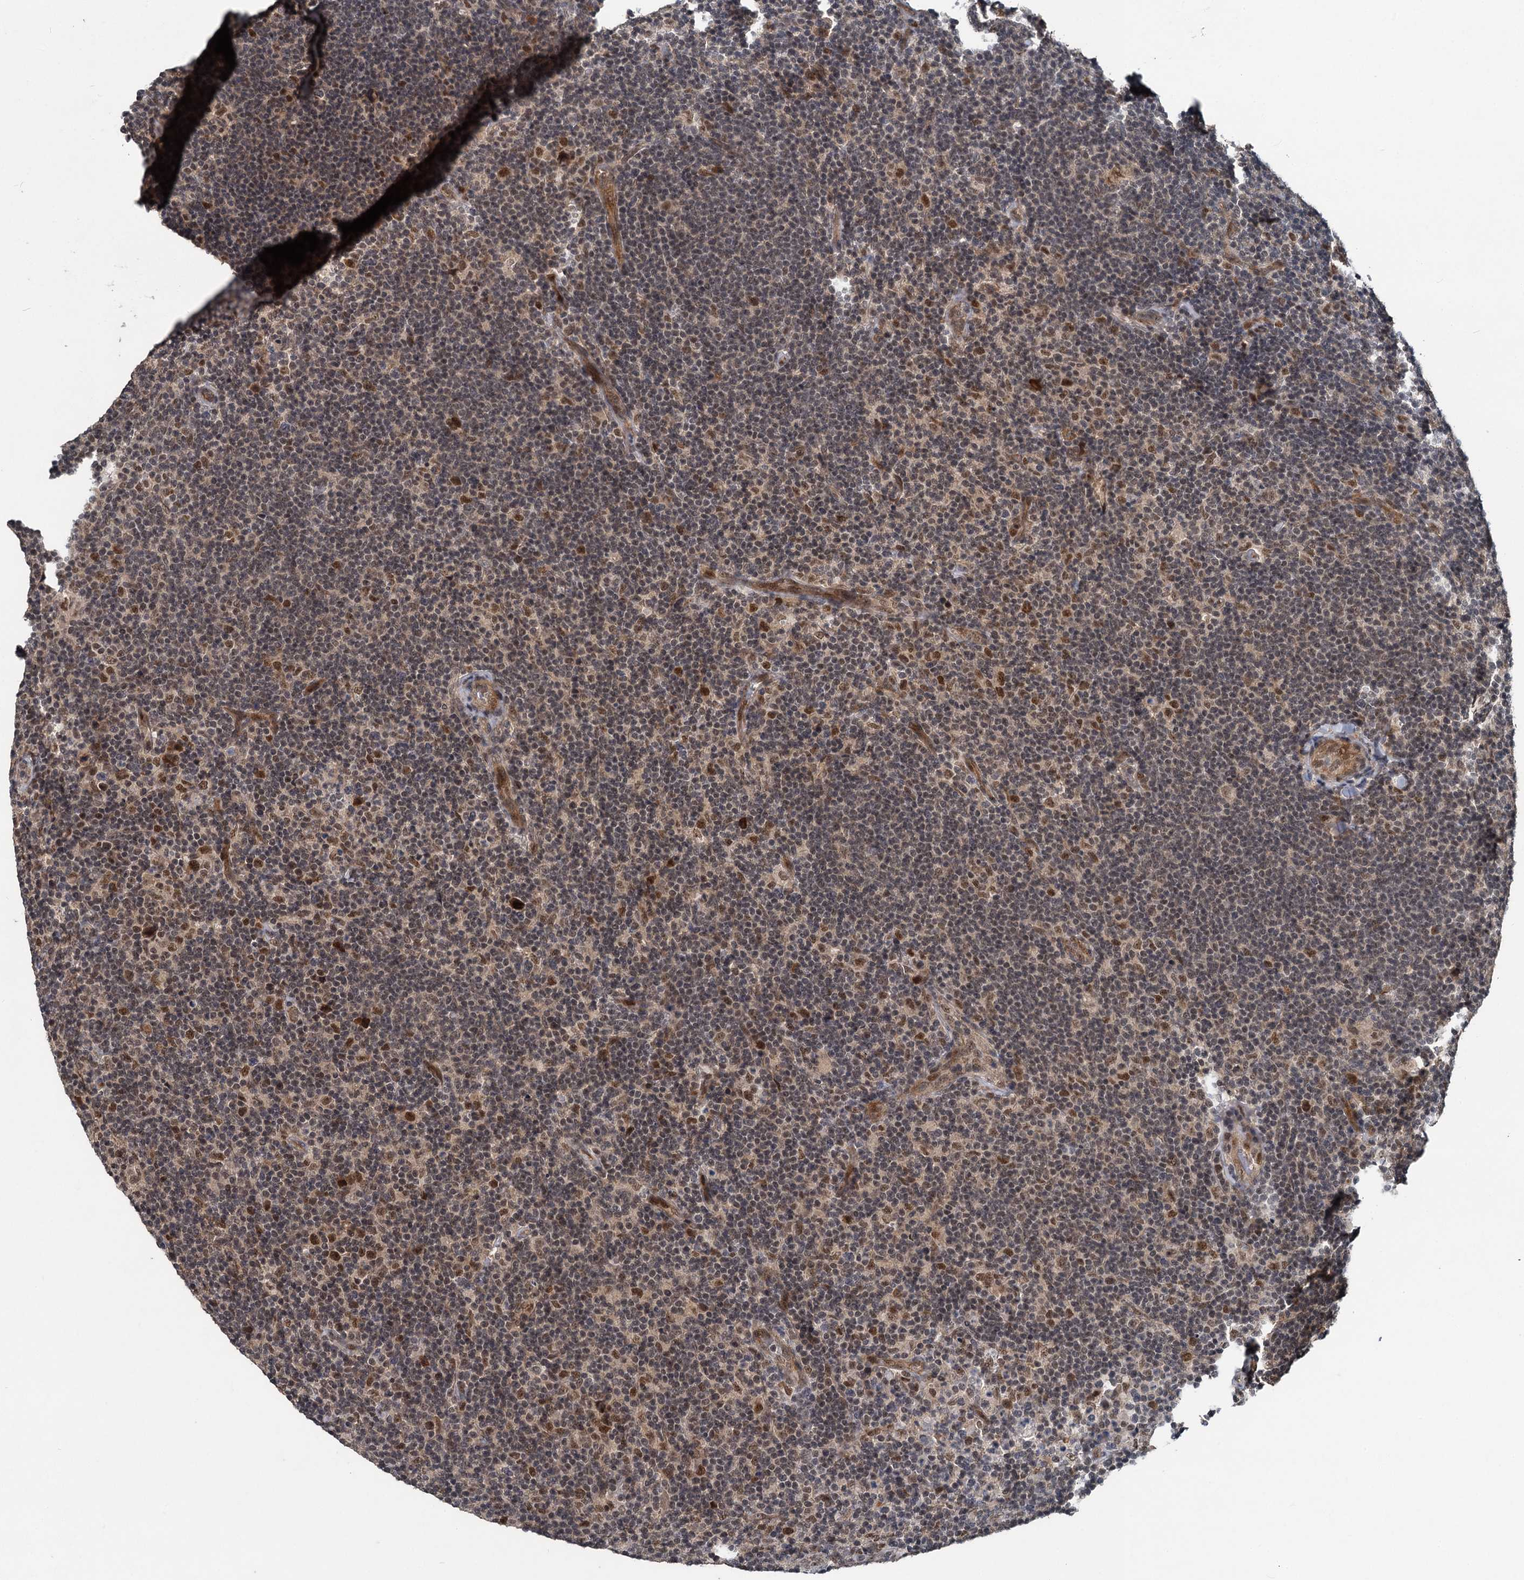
{"staining": {"intensity": "moderate", "quantity": ">75%", "location": "nuclear"}, "tissue": "lymphoma", "cell_type": "Tumor cells", "image_type": "cancer", "snomed": [{"axis": "morphology", "description": "Hodgkin's disease, NOS"}, {"axis": "topography", "description": "Lymph node"}], "caption": "Protein expression analysis of Hodgkin's disease displays moderate nuclear positivity in about >75% of tumor cells.", "gene": "RITA1", "patient": {"sex": "female", "age": 57}}